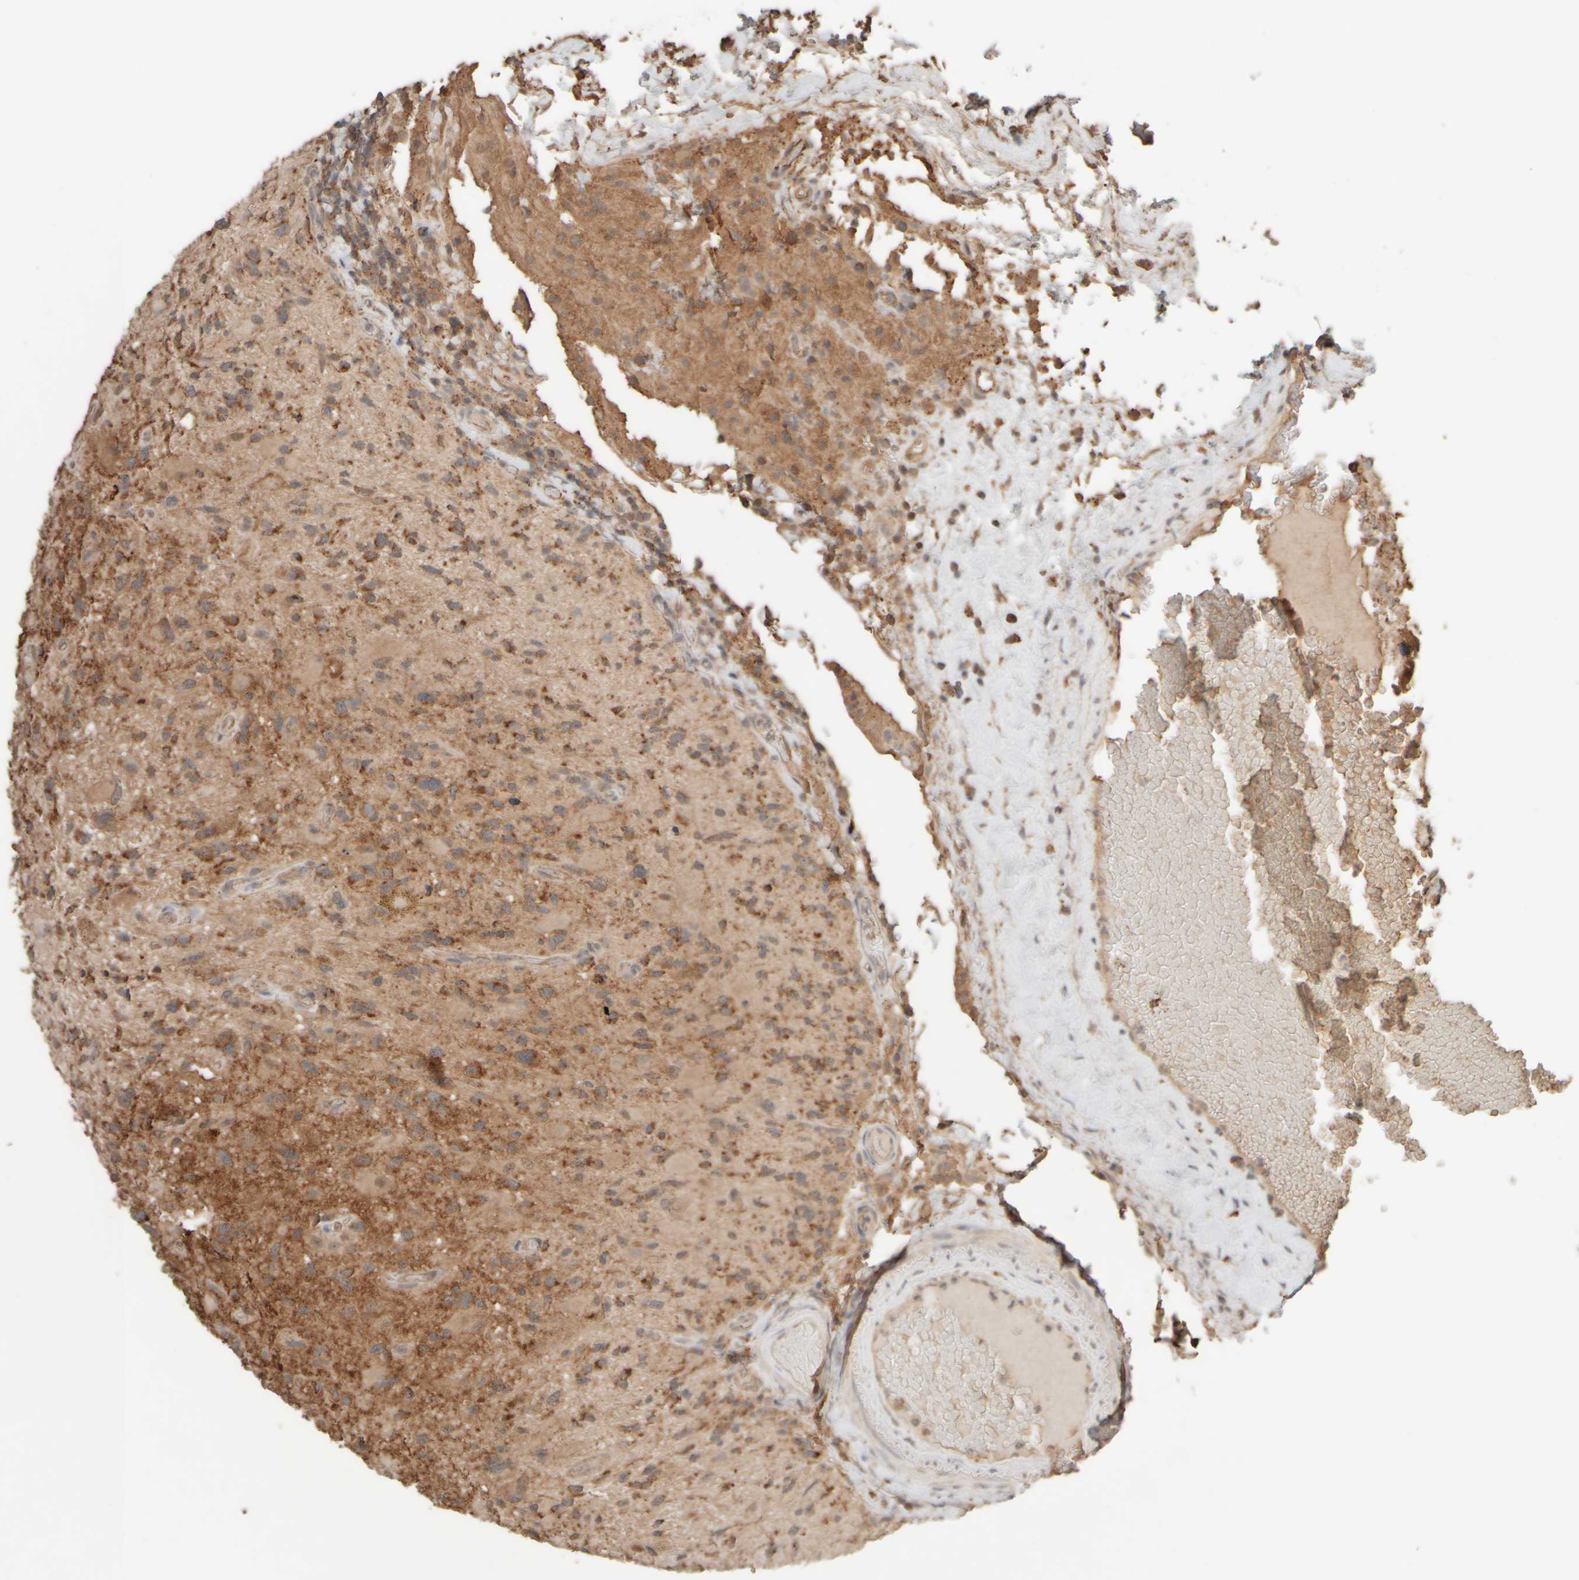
{"staining": {"intensity": "strong", "quantity": ">75%", "location": "cytoplasmic/membranous"}, "tissue": "glioma", "cell_type": "Tumor cells", "image_type": "cancer", "snomed": [{"axis": "morphology", "description": "Glioma, malignant, High grade"}, {"axis": "topography", "description": "Brain"}], "caption": "IHC image of glioma stained for a protein (brown), which shows high levels of strong cytoplasmic/membranous positivity in approximately >75% of tumor cells.", "gene": "EIF2B3", "patient": {"sex": "male", "age": 33}}